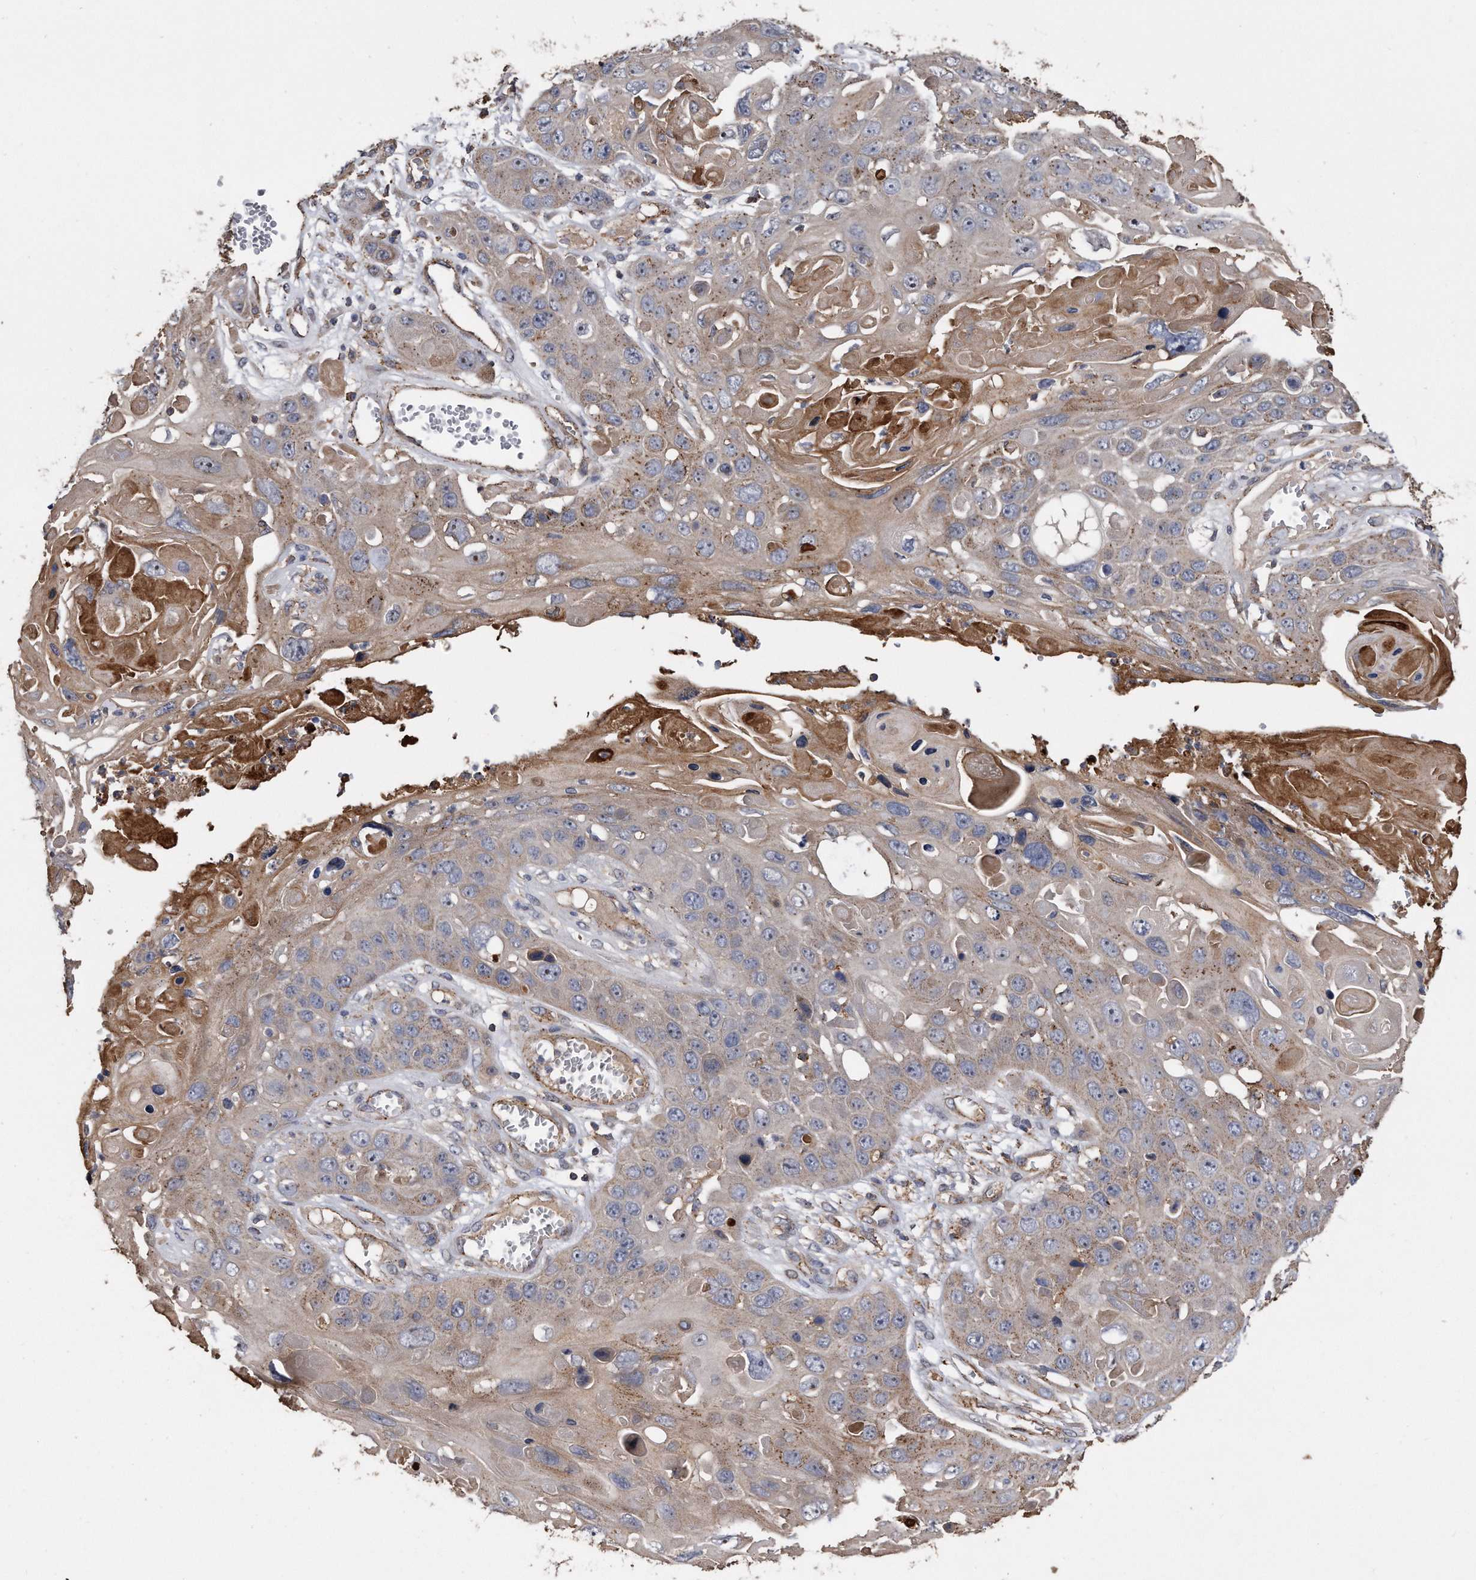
{"staining": {"intensity": "moderate", "quantity": "25%-75%", "location": "cytoplasmic/membranous"}, "tissue": "skin cancer", "cell_type": "Tumor cells", "image_type": "cancer", "snomed": [{"axis": "morphology", "description": "Squamous cell carcinoma, NOS"}, {"axis": "topography", "description": "Skin"}], "caption": "Moderate cytoplasmic/membranous expression for a protein is appreciated in about 25%-75% of tumor cells of skin cancer using immunohistochemistry.", "gene": "KCND3", "patient": {"sex": "male", "age": 55}}